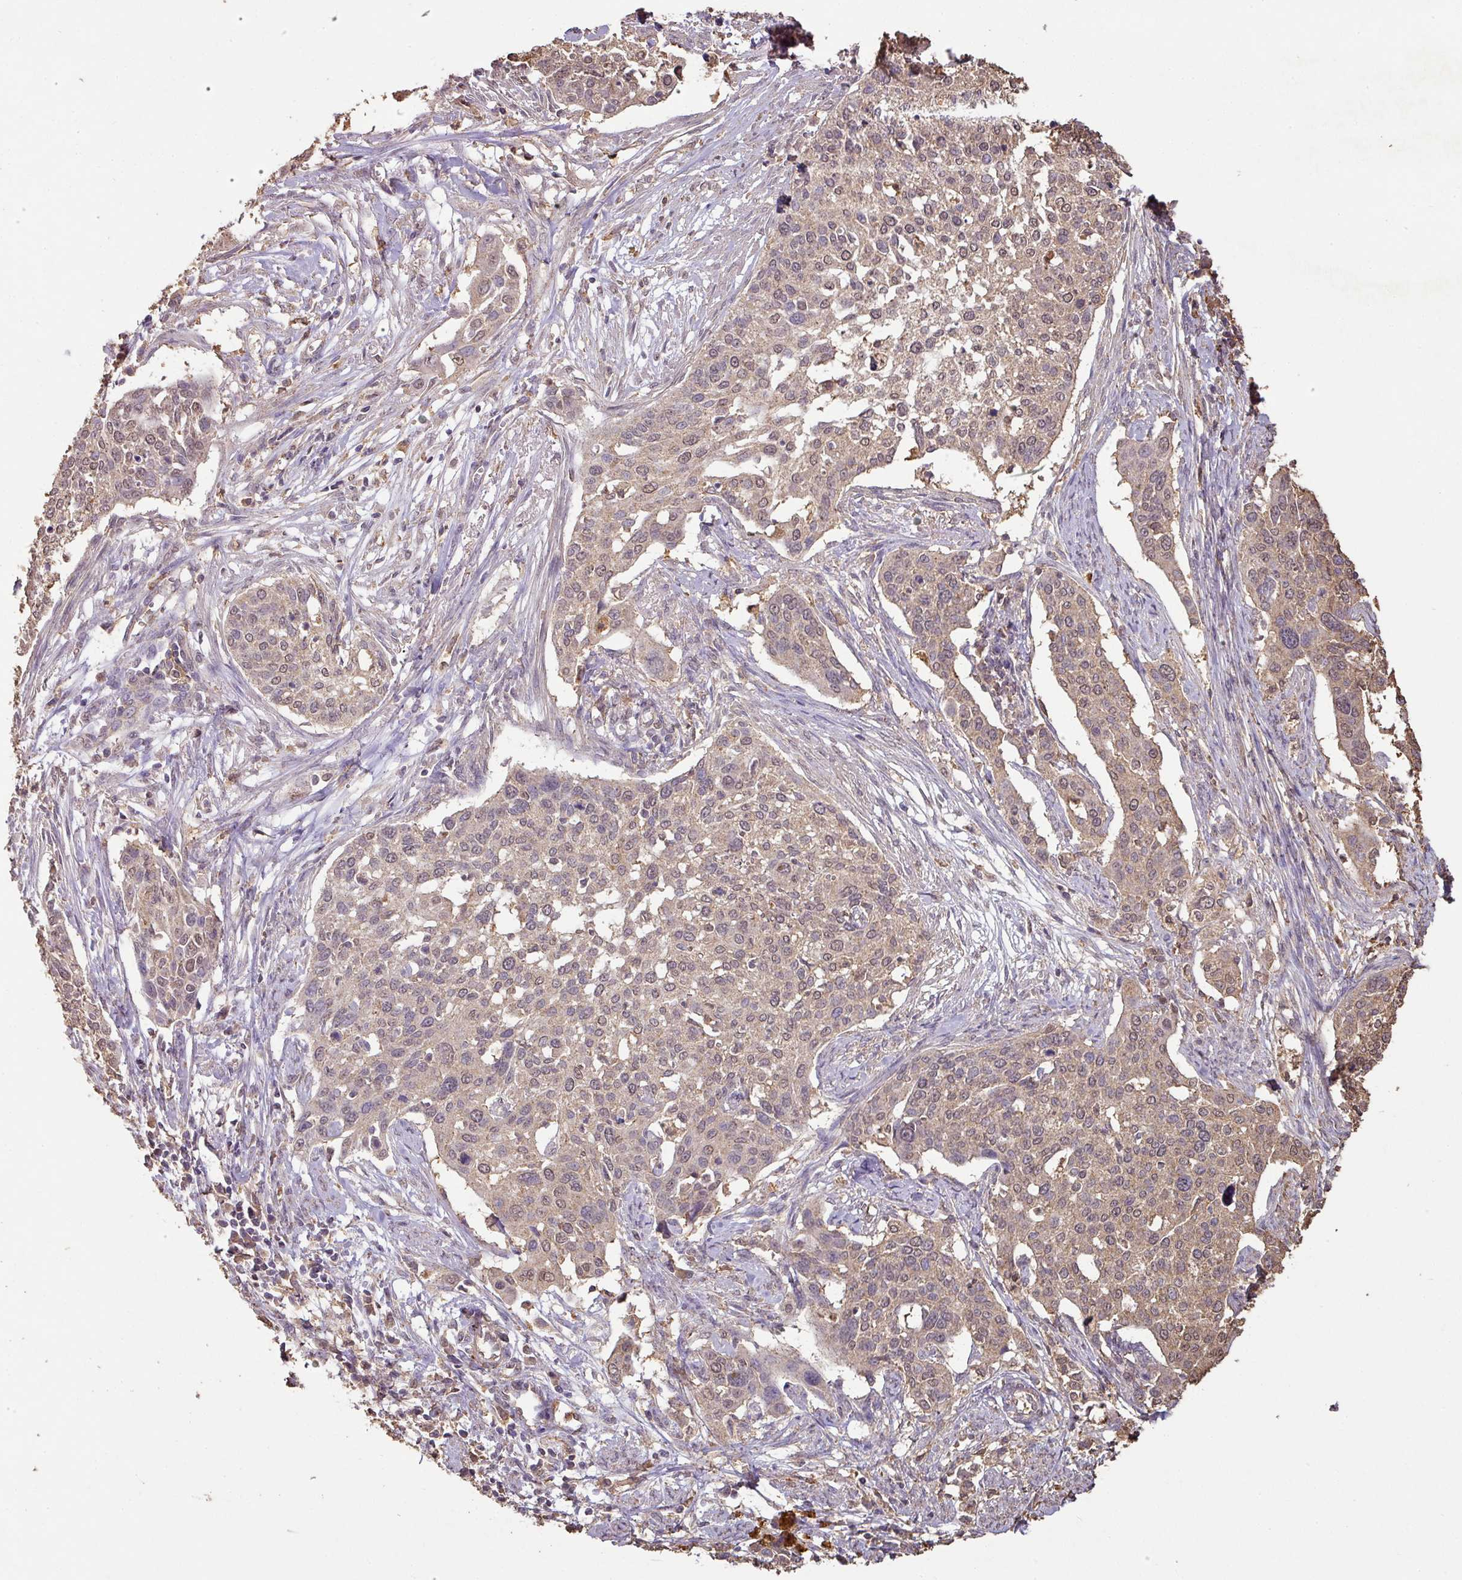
{"staining": {"intensity": "weak", "quantity": ">75%", "location": "cytoplasmic/membranous,nuclear"}, "tissue": "cervical cancer", "cell_type": "Tumor cells", "image_type": "cancer", "snomed": [{"axis": "morphology", "description": "Squamous cell carcinoma, NOS"}, {"axis": "topography", "description": "Cervix"}], "caption": "A brown stain highlights weak cytoplasmic/membranous and nuclear expression of a protein in cervical cancer (squamous cell carcinoma) tumor cells. (Brightfield microscopy of DAB IHC at high magnification).", "gene": "ATAT1", "patient": {"sex": "female", "age": 44}}